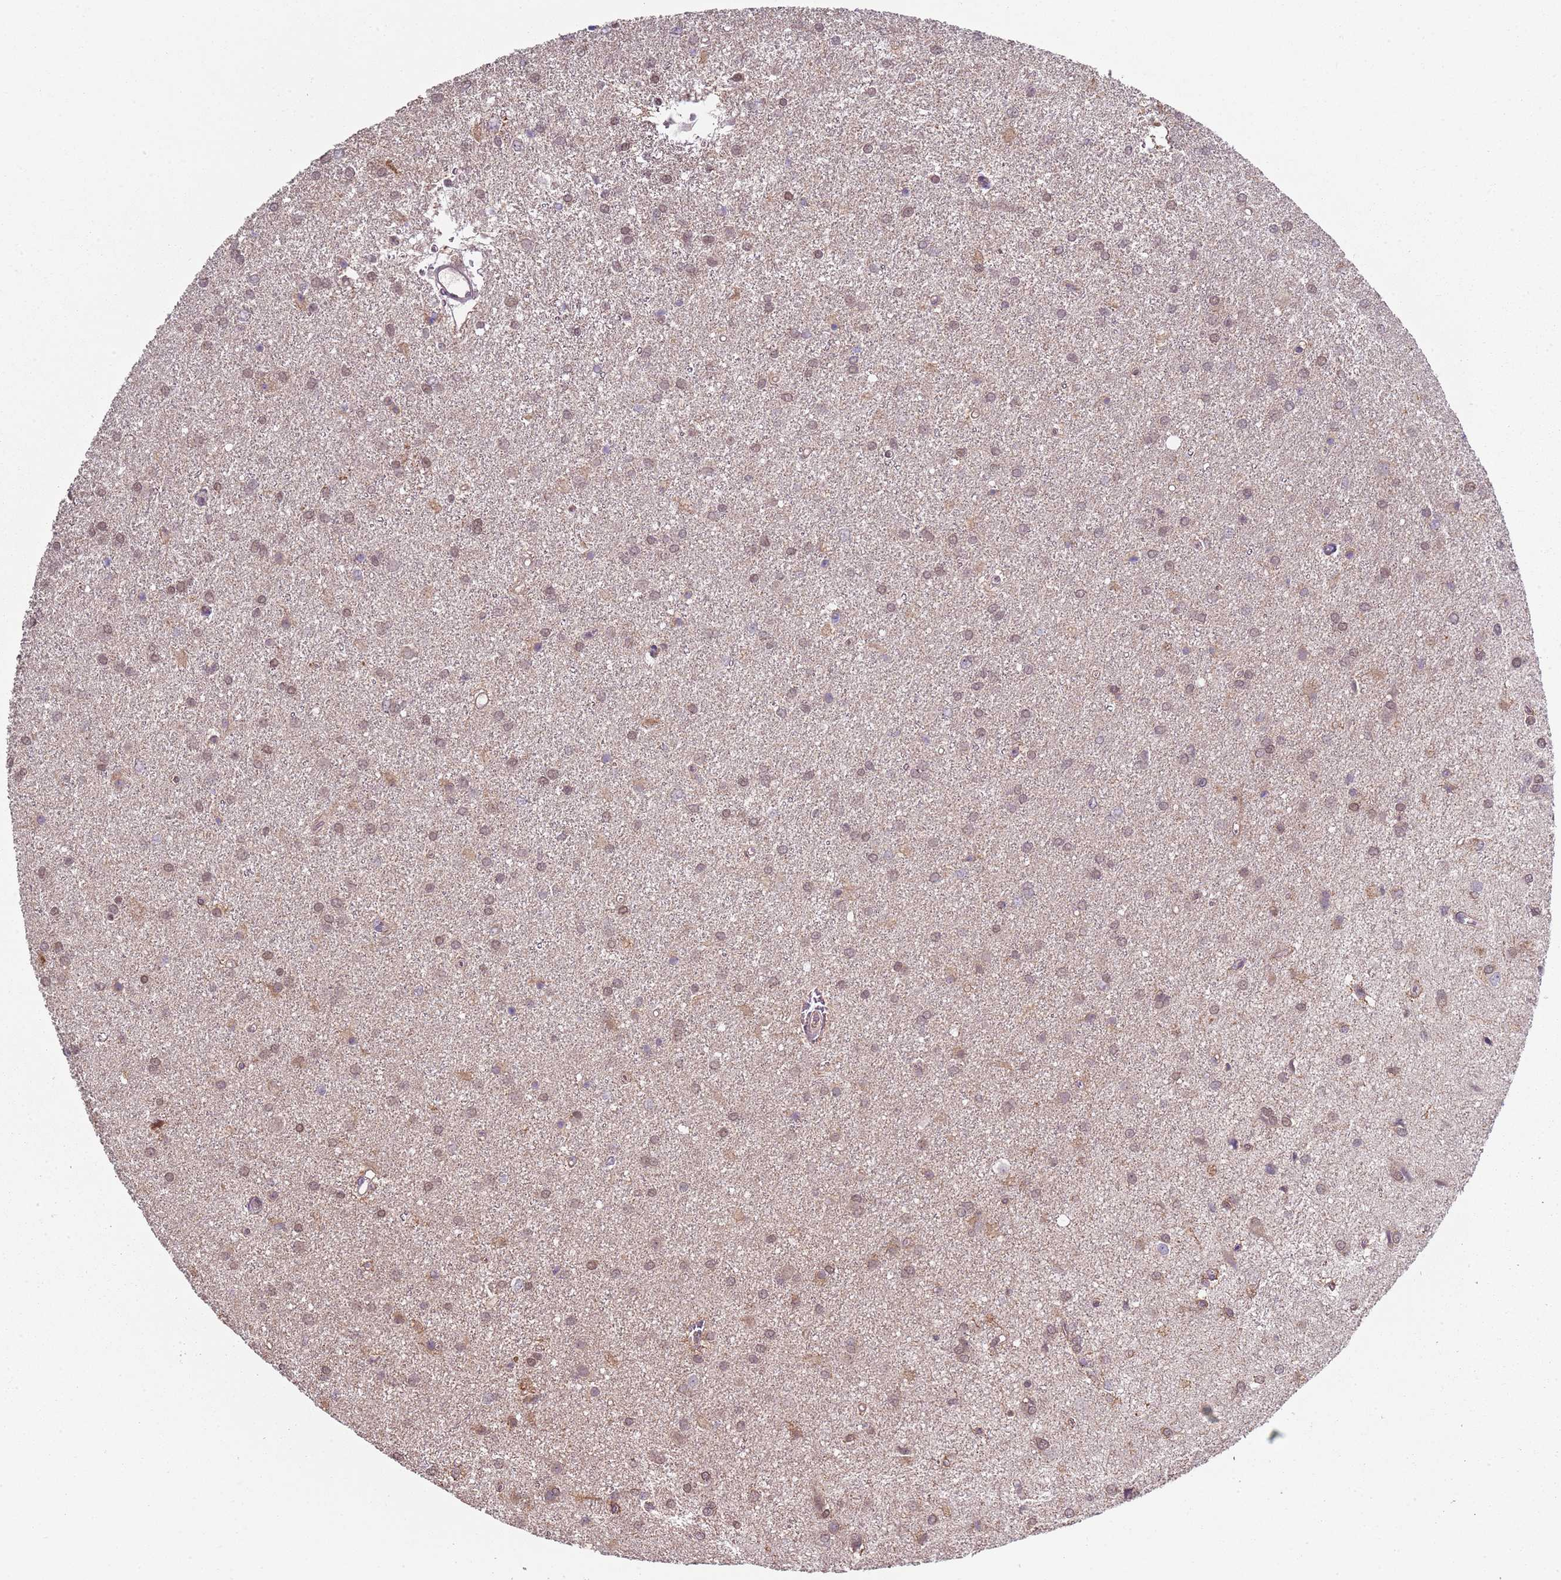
{"staining": {"intensity": "moderate", "quantity": ">75%", "location": "nuclear"}, "tissue": "glioma", "cell_type": "Tumor cells", "image_type": "cancer", "snomed": [{"axis": "morphology", "description": "Glioma, malignant, High grade"}, {"axis": "topography", "description": "Brain"}], "caption": "Brown immunohistochemical staining in human high-grade glioma (malignant) exhibits moderate nuclear staining in approximately >75% of tumor cells.", "gene": "SMARCAL1", "patient": {"sex": "female", "age": 50}}